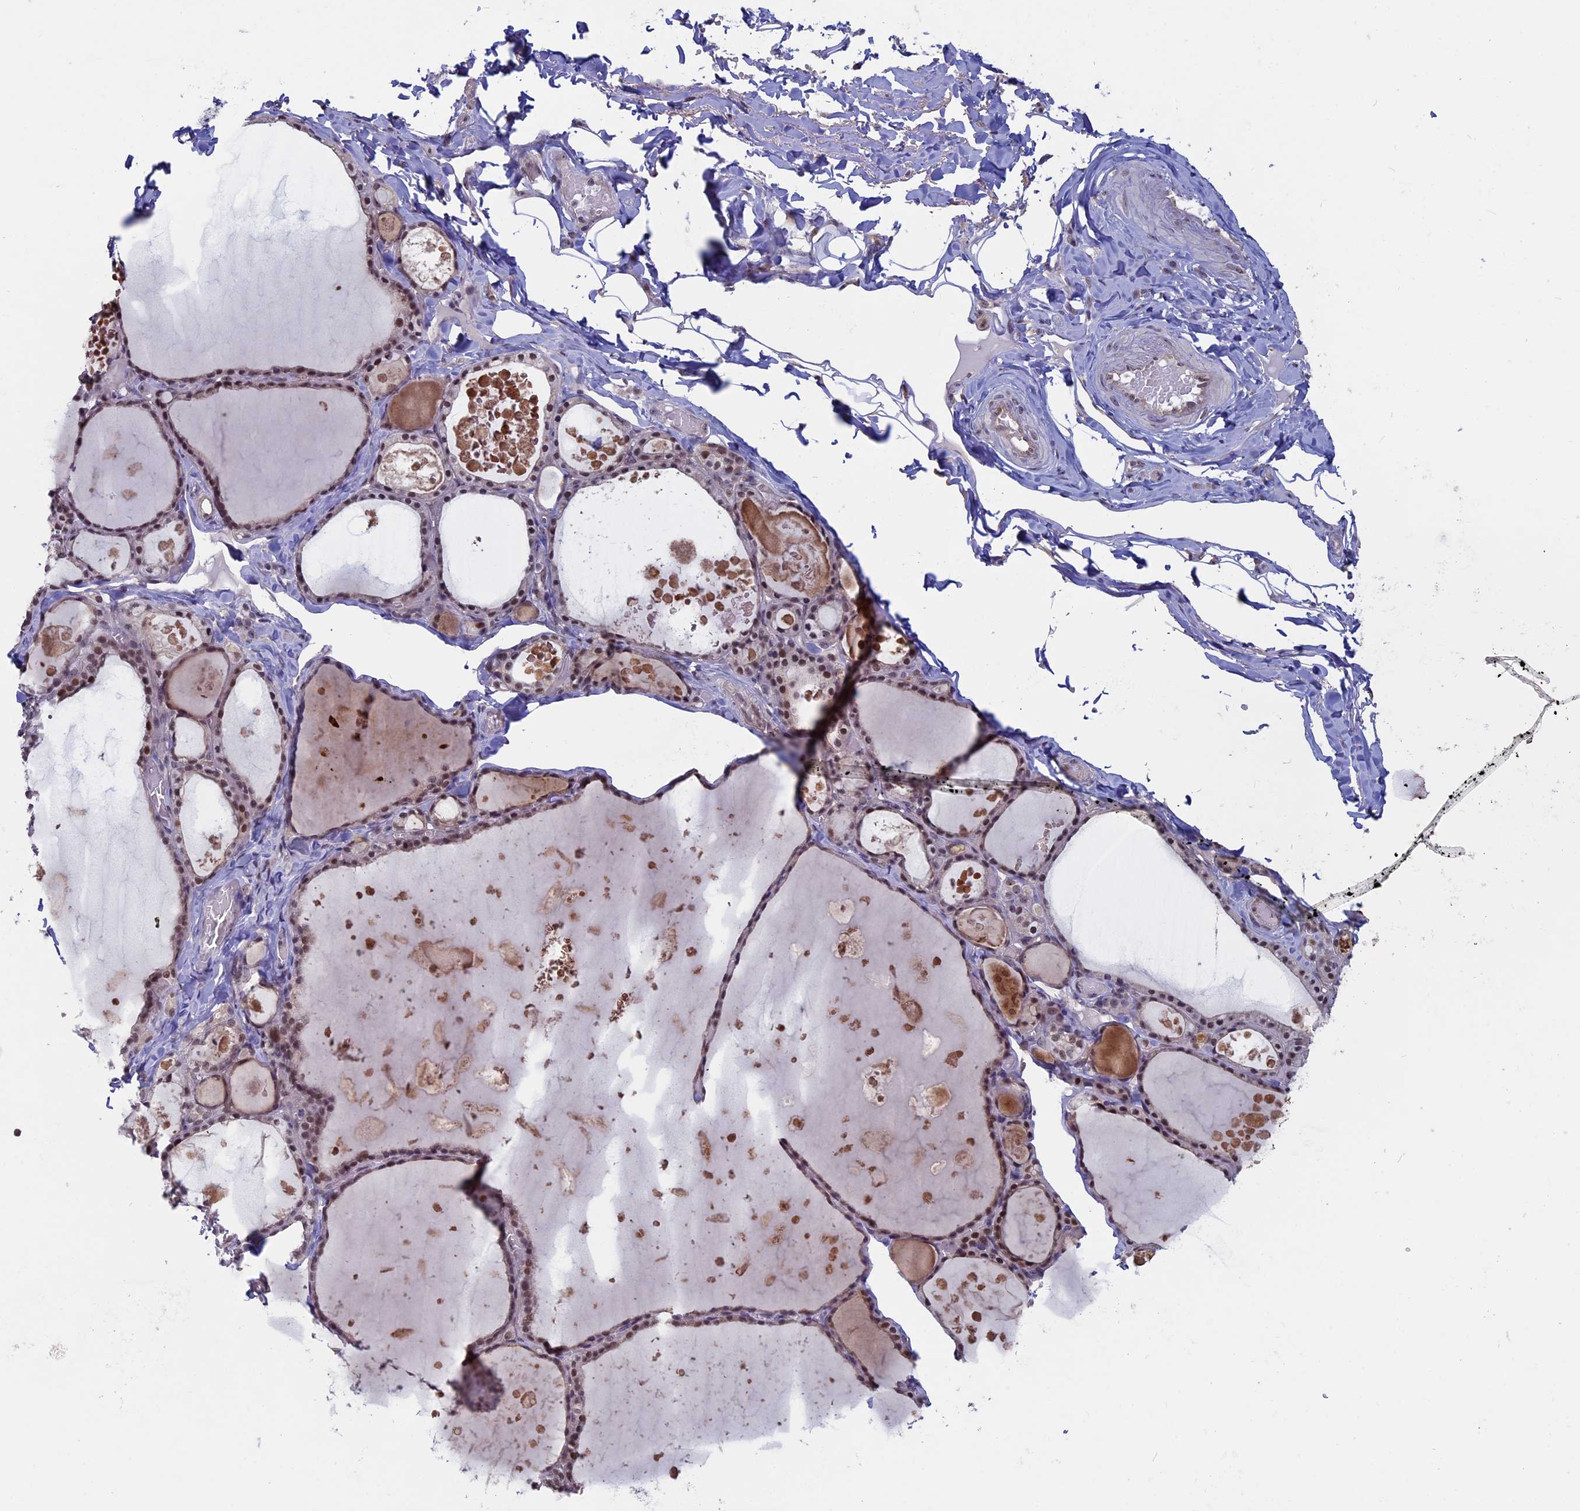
{"staining": {"intensity": "moderate", "quantity": ">75%", "location": "nuclear"}, "tissue": "thyroid gland", "cell_type": "Glandular cells", "image_type": "normal", "snomed": [{"axis": "morphology", "description": "Normal tissue, NOS"}, {"axis": "topography", "description": "Thyroid gland"}], "caption": "An image of thyroid gland stained for a protein demonstrates moderate nuclear brown staining in glandular cells. Ihc stains the protein in brown and the nuclei are stained blue.", "gene": "SPIRE1", "patient": {"sex": "male", "age": 56}}